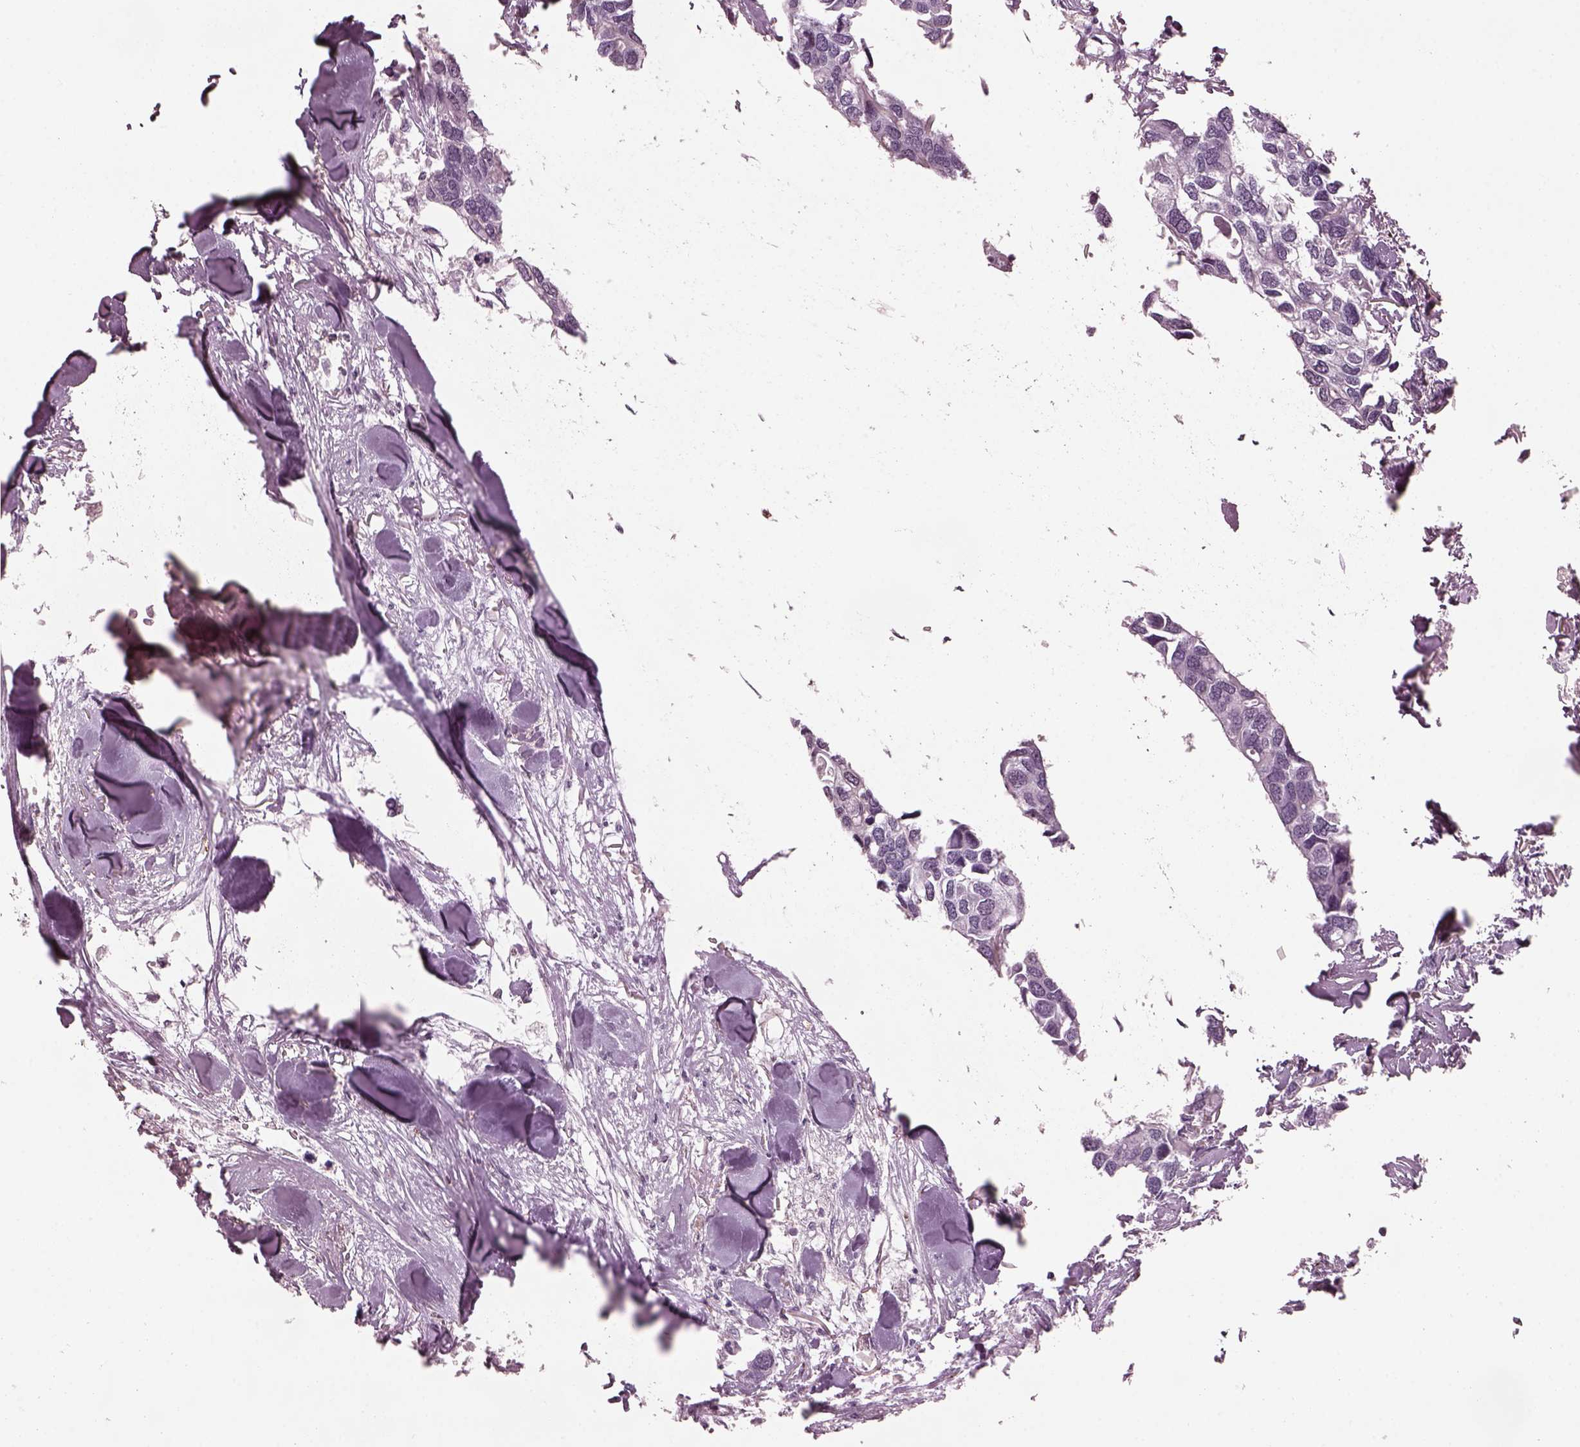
{"staining": {"intensity": "negative", "quantity": "none", "location": "none"}, "tissue": "breast cancer", "cell_type": "Tumor cells", "image_type": "cancer", "snomed": [{"axis": "morphology", "description": "Duct carcinoma"}, {"axis": "topography", "description": "Breast"}], "caption": "Immunohistochemistry histopathology image of human breast cancer (intraductal carcinoma) stained for a protein (brown), which shows no expression in tumor cells.", "gene": "SRI", "patient": {"sex": "female", "age": 83}}